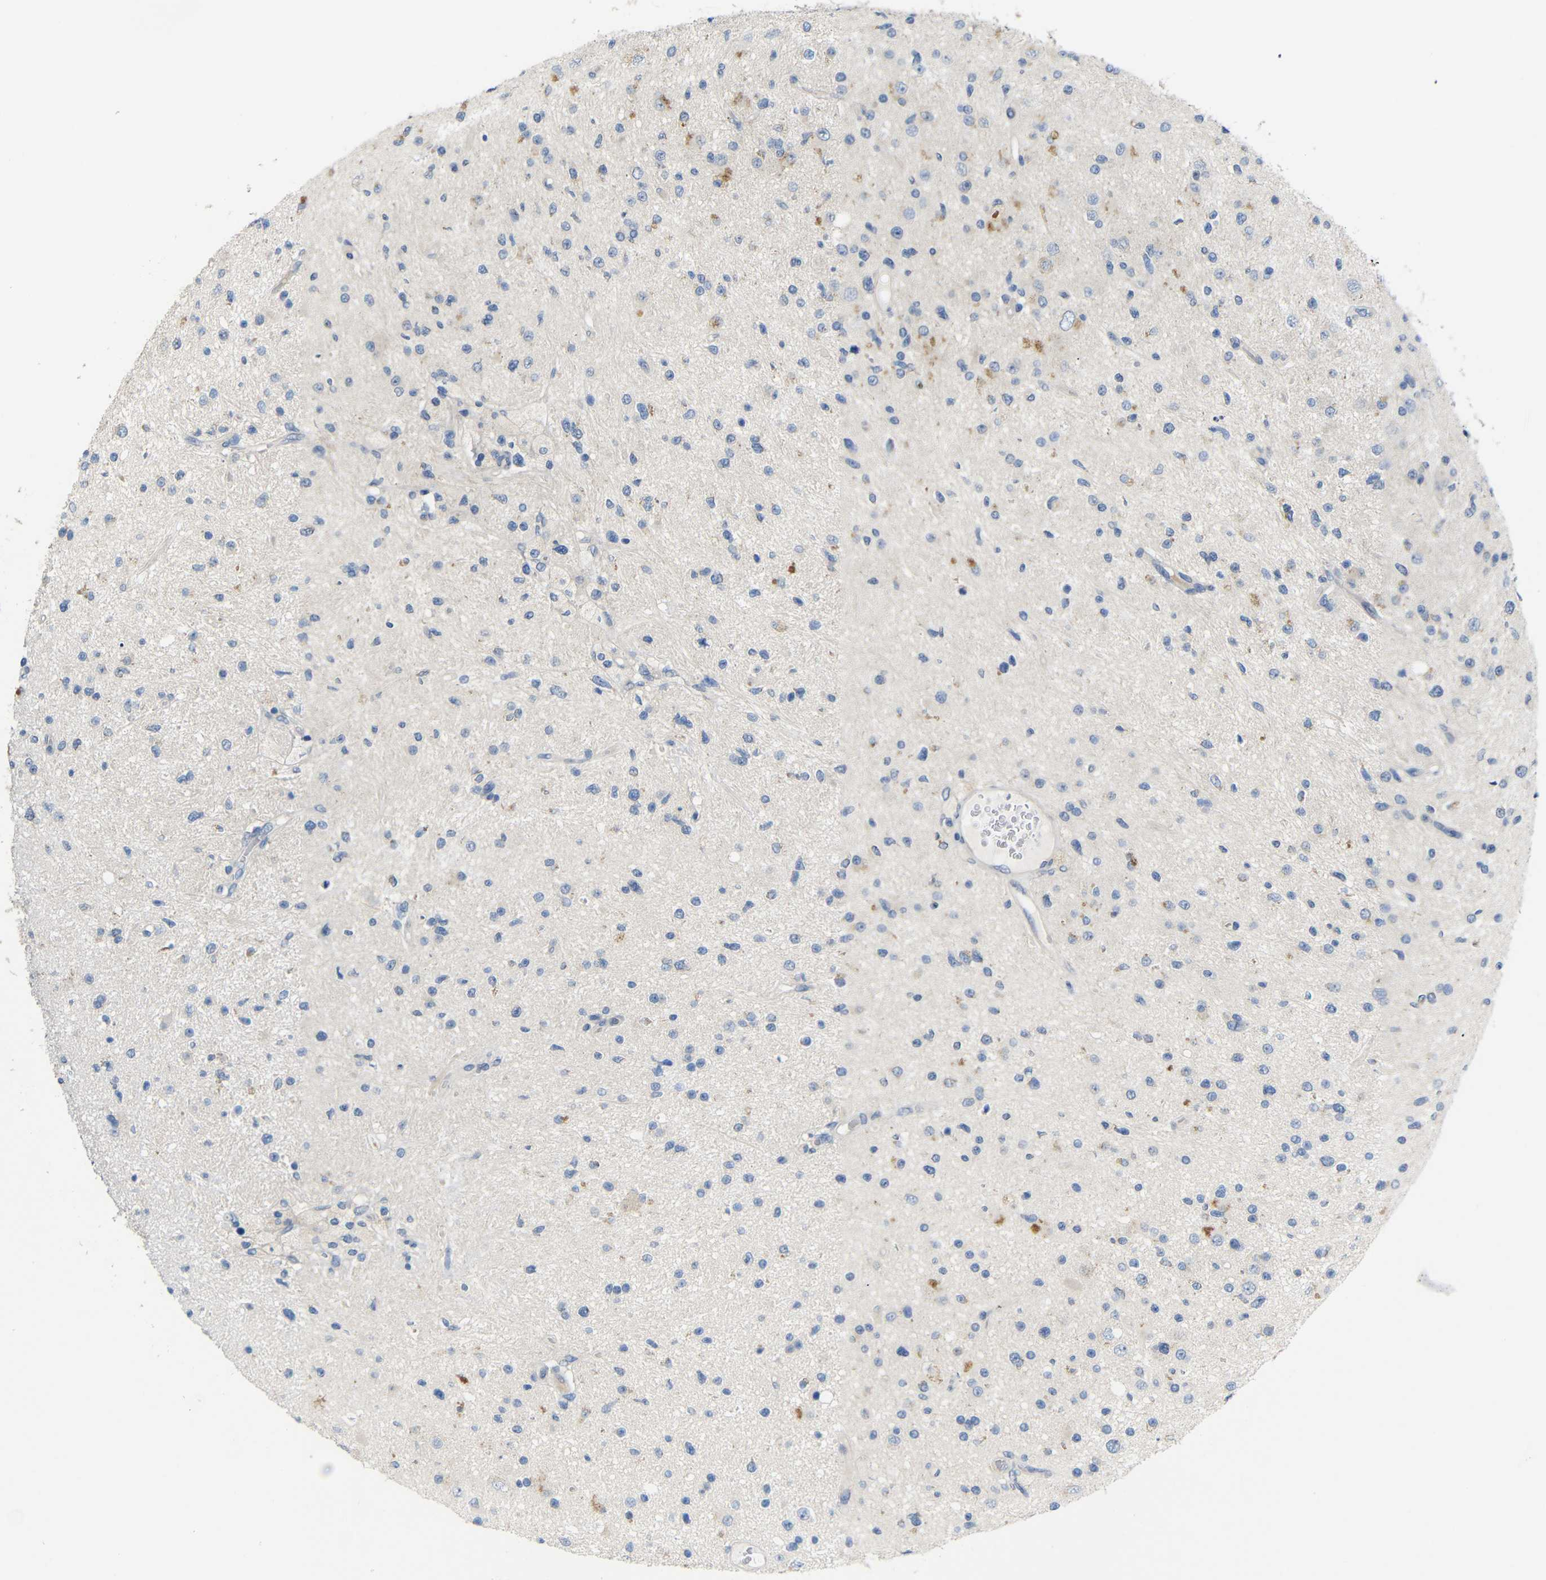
{"staining": {"intensity": "negative", "quantity": "none", "location": "none"}, "tissue": "glioma", "cell_type": "Tumor cells", "image_type": "cancer", "snomed": [{"axis": "morphology", "description": "Glioma, malignant, High grade"}, {"axis": "topography", "description": "Brain"}], "caption": "Immunohistochemical staining of human glioma displays no significant expression in tumor cells.", "gene": "TBC1D32", "patient": {"sex": "male", "age": 33}}